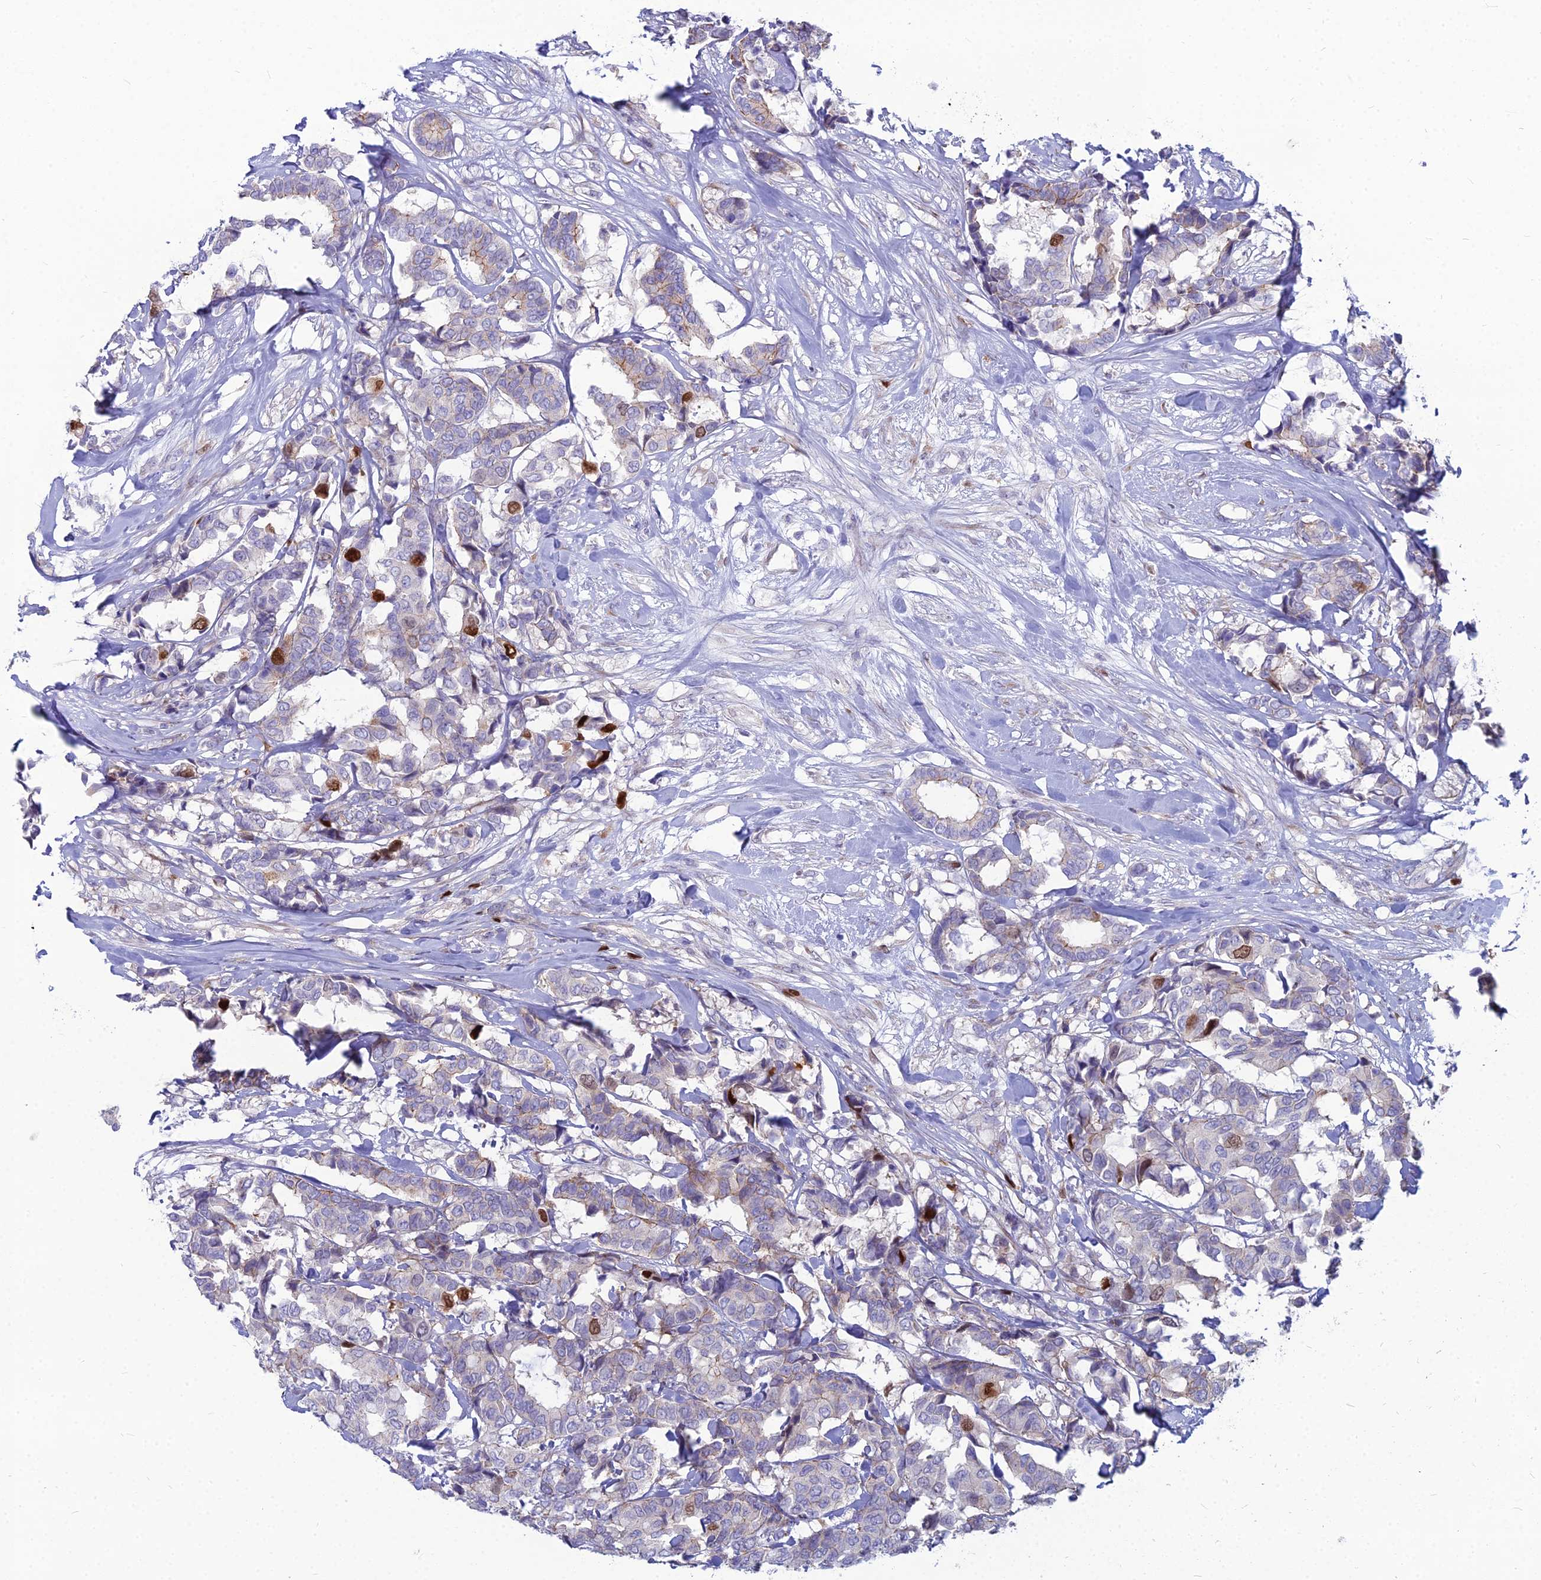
{"staining": {"intensity": "strong", "quantity": "<25%", "location": "nuclear"}, "tissue": "breast cancer", "cell_type": "Tumor cells", "image_type": "cancer", "snomed": [{"axis": "morphology", "description": "Normal tissue, NOS"}, {"axis": "morphology", "description": "Duct carcinoma"}, {"axis": "topography", "description": "Breast"}], "caption": "Breast cancer (infiltrating ductal carcinoma) tissue reveals strong nuclear expression in about <25% of tumor cells", "gene": "NUSAP1", "patient": {"sex": "female", "age": 87}}